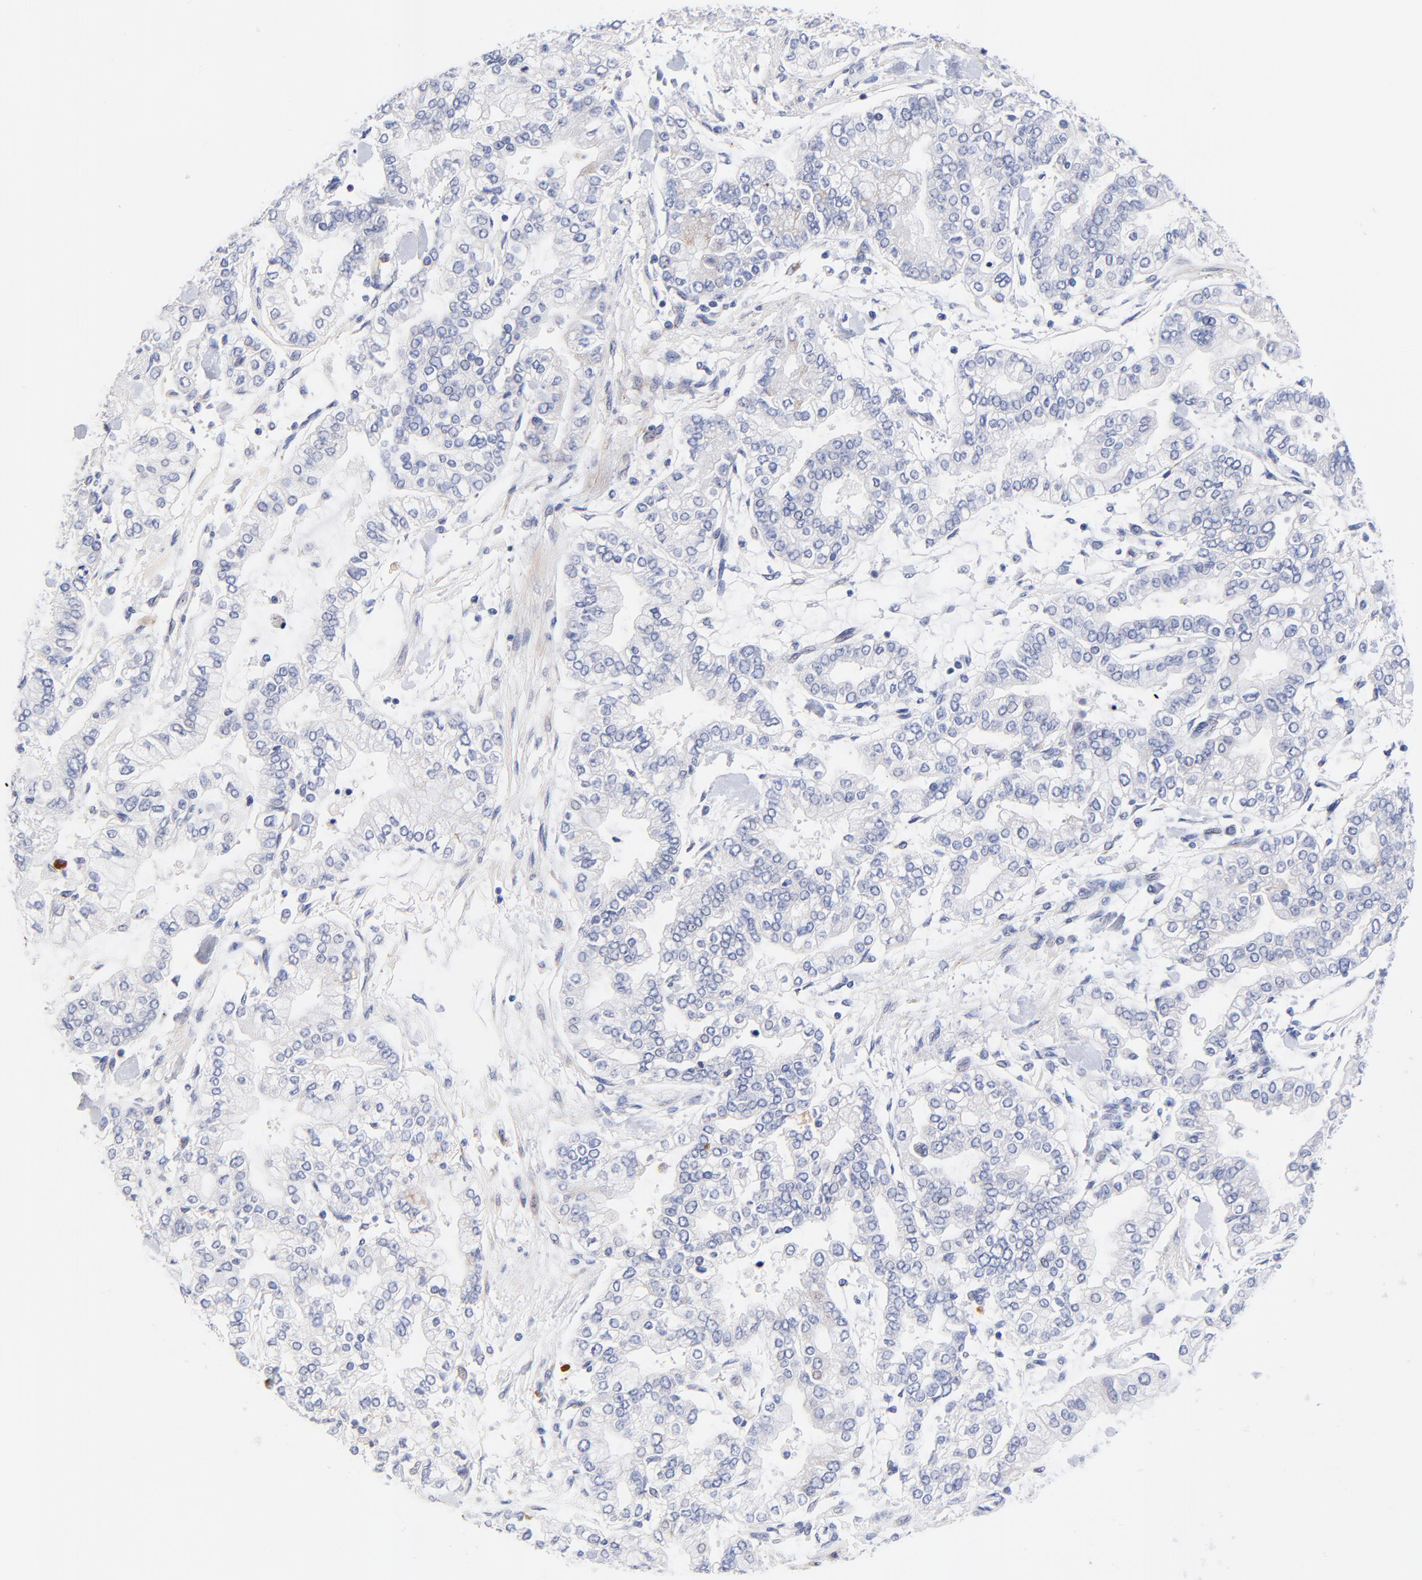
{"staining": {"intensity": "negative", "quantity": "none", "location": "none"}, "tissue": "stomach cancer", "cell_type": "Tumor cells", "image_type": "cancer", "snomed": [{"axis": "morphology", "description": "Normal tissue, NOS"}, {"axis": "morphology", "description": "Adenocarcinoma, NOS"}, {"axis": "topography", "description": "Stomach, upper"}, {"axis": "topography", "description": "Stomach"}], "caption": "This is an immunohistochemistry (IHC) histopathology image of human adenocarcinoma (stomach). There is no staining in tumor cells.", "gene": "AFF2", "patient": {"sex": "male", "age": 76}}